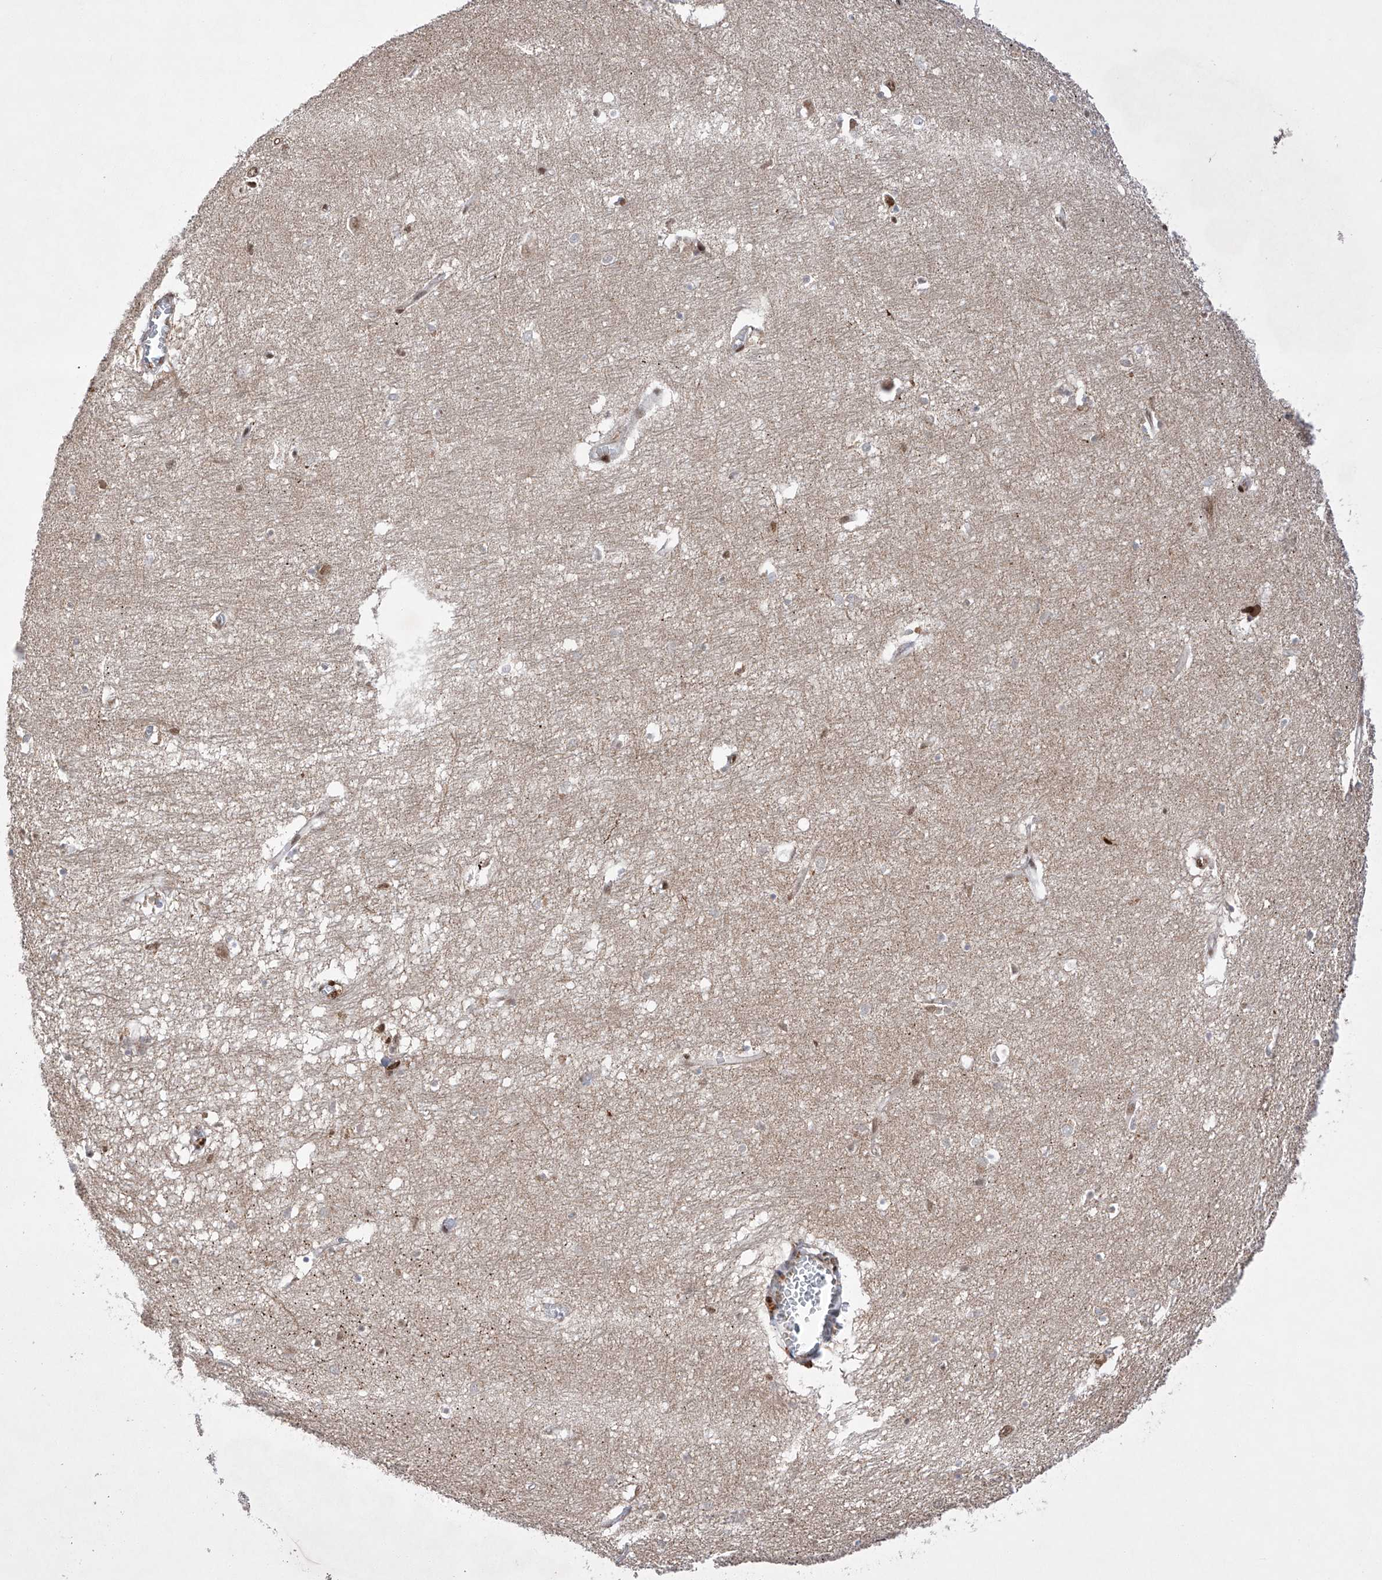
{"staining": {"intensity": "moderate", "quantity": "<25%", "location": "nuclear"}, "tissue": "hippocampus", "cell_type": "Glial cells", "image_type": "normal", "snomed": [{"axis": "morphology", "description": "Normal tissue, NOS"}, {"axis": "topography", "description": "Hippocampus"}], "caption": "This is a photomicrograph of immunohistochemistry staining of unremarkable hippocampus, which shows moderate expression in the nuclear of glial cells.", "gene": "ZNF280D", "patient": {"sex": "female", "age": 64}}